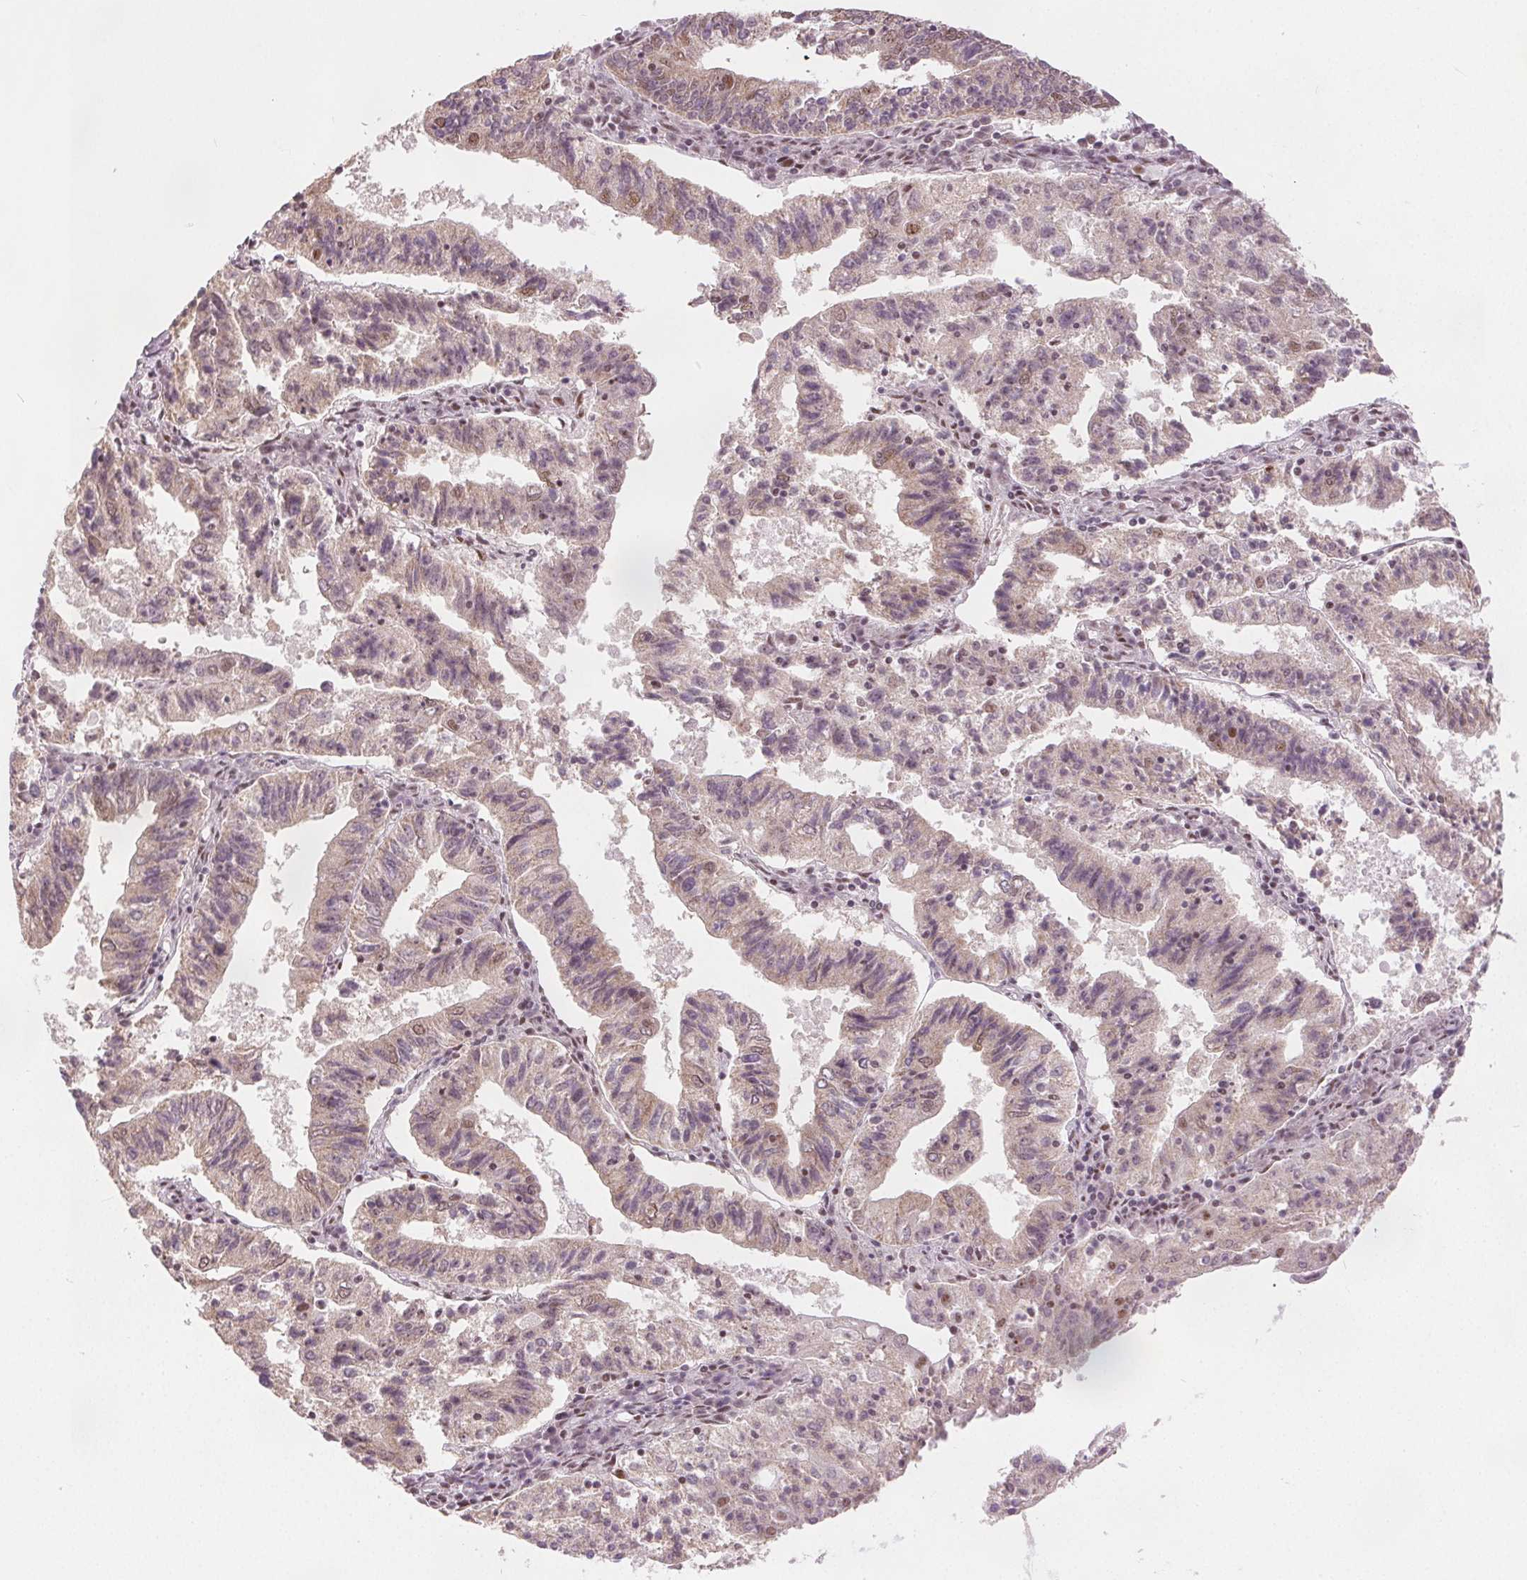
{"staining": {"intensity": "weak", "quantity": "<25%", "location": "nuclear"}, "tissue": "endometrial cancer", "cell_type": "Tumor cells", "image_type": "cancer", "snomed": [{"axis": "morphology", "description": "Adenocarcinoma, NOS"}, {"axis": "topography", "description": "Endometrium"}], "caption": "This is an immunohistochemistry (IHC) micrograph of human adenocarcinoma (endometrial). There is no expression in tumor cells.", "gene": "ZNF703", "patient": {"sex": "female", "age": 82}}